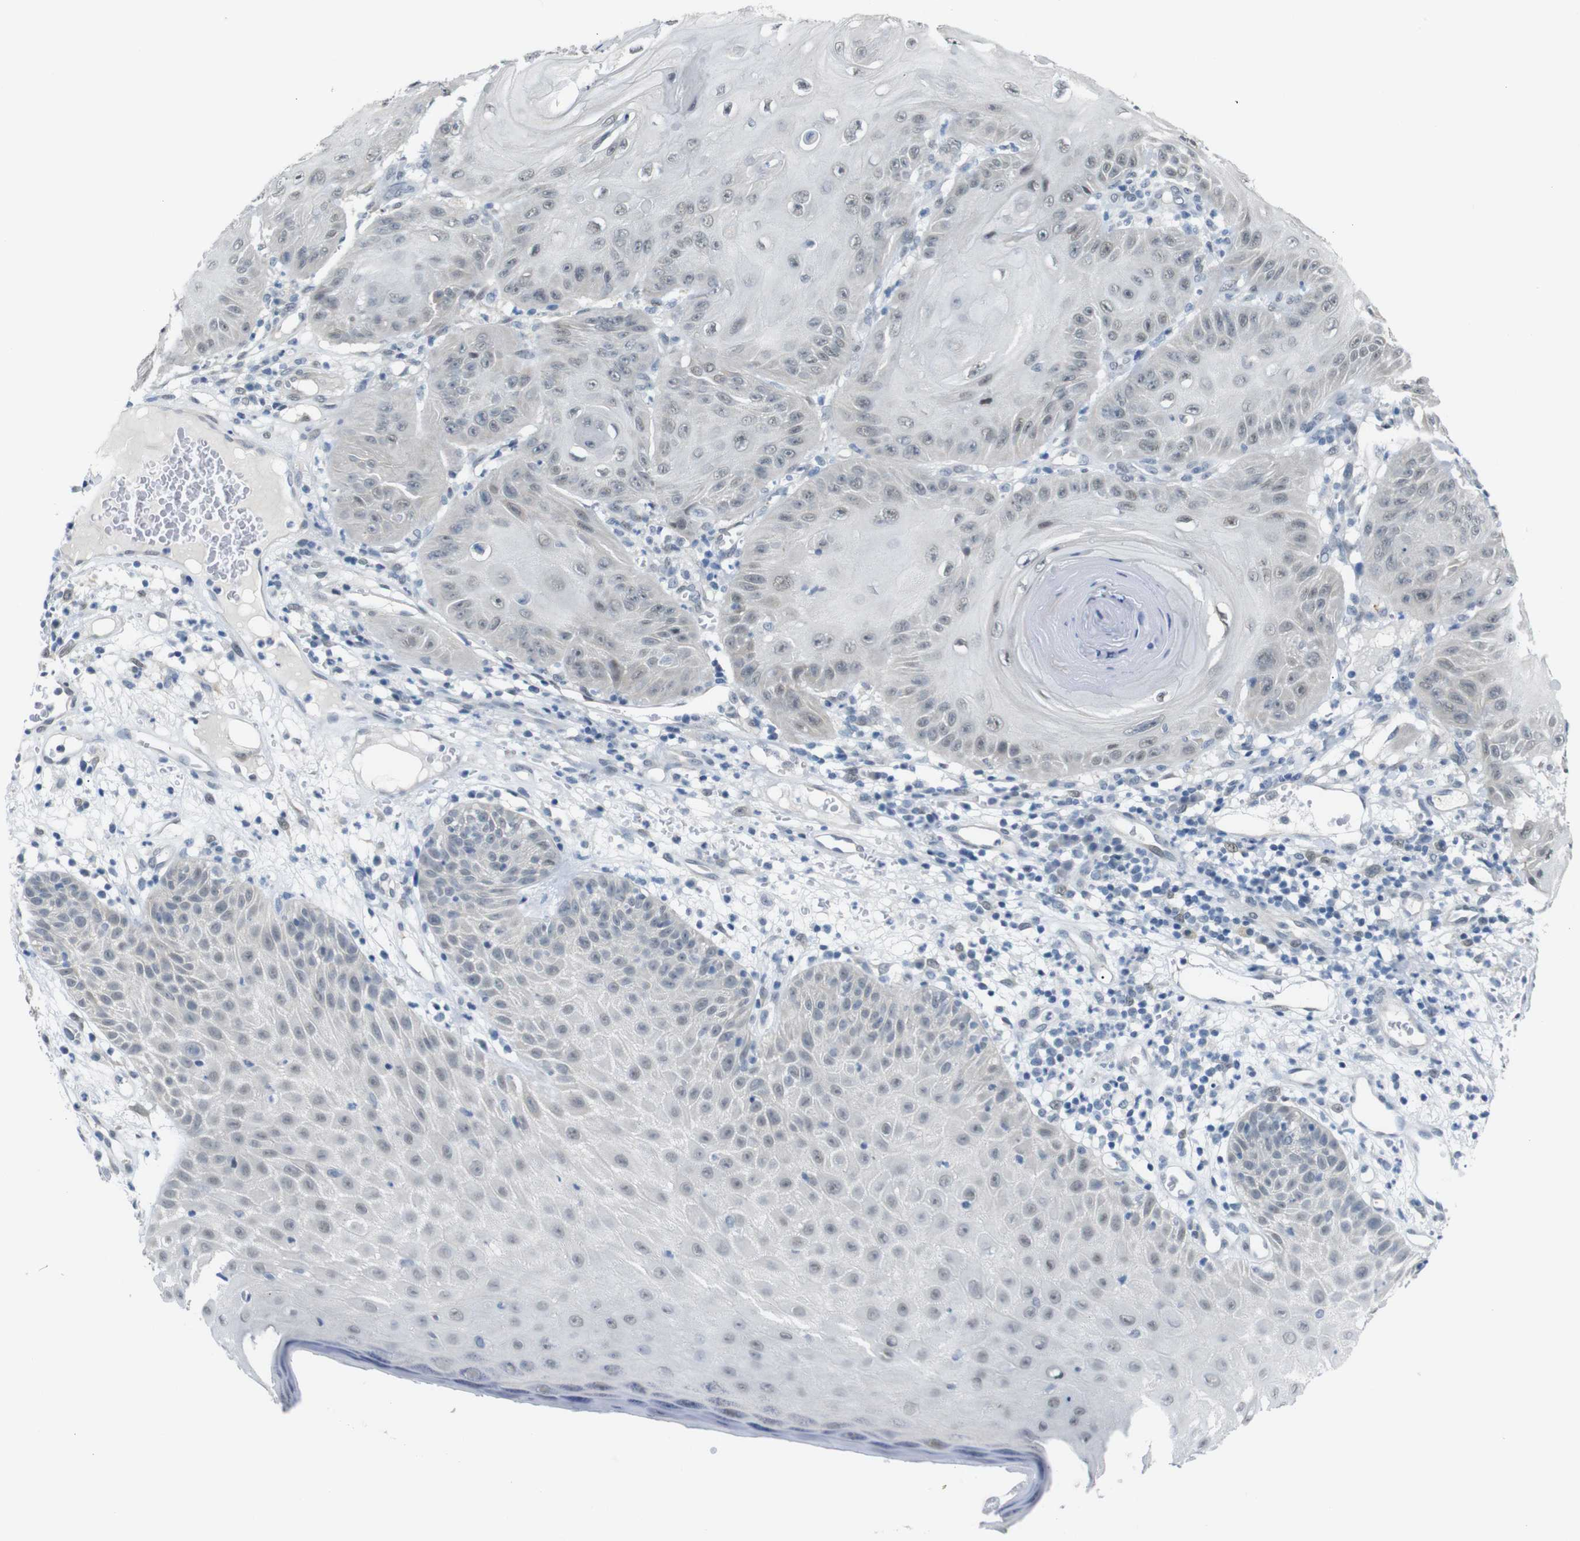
{"staining": {"intensity": "negative", "quantity": "none", "location": "none"}, "tissue": "skin cancer", "cell_type": "Tumor cells", "image_type": "cancer", "snomed": [{"axis": "morphology", "description": "Squamous cell carcinoma, NOS"}, {"axis": "topography", "description": "Skin"}], "caption": "DAB (3,3'-diaminobenzidine) immunohistochemical staining of skin cancer reveals no significant staining in tumor cells.", "gene": "GPR158", "patient": {"sex": "female", "age": 78}}